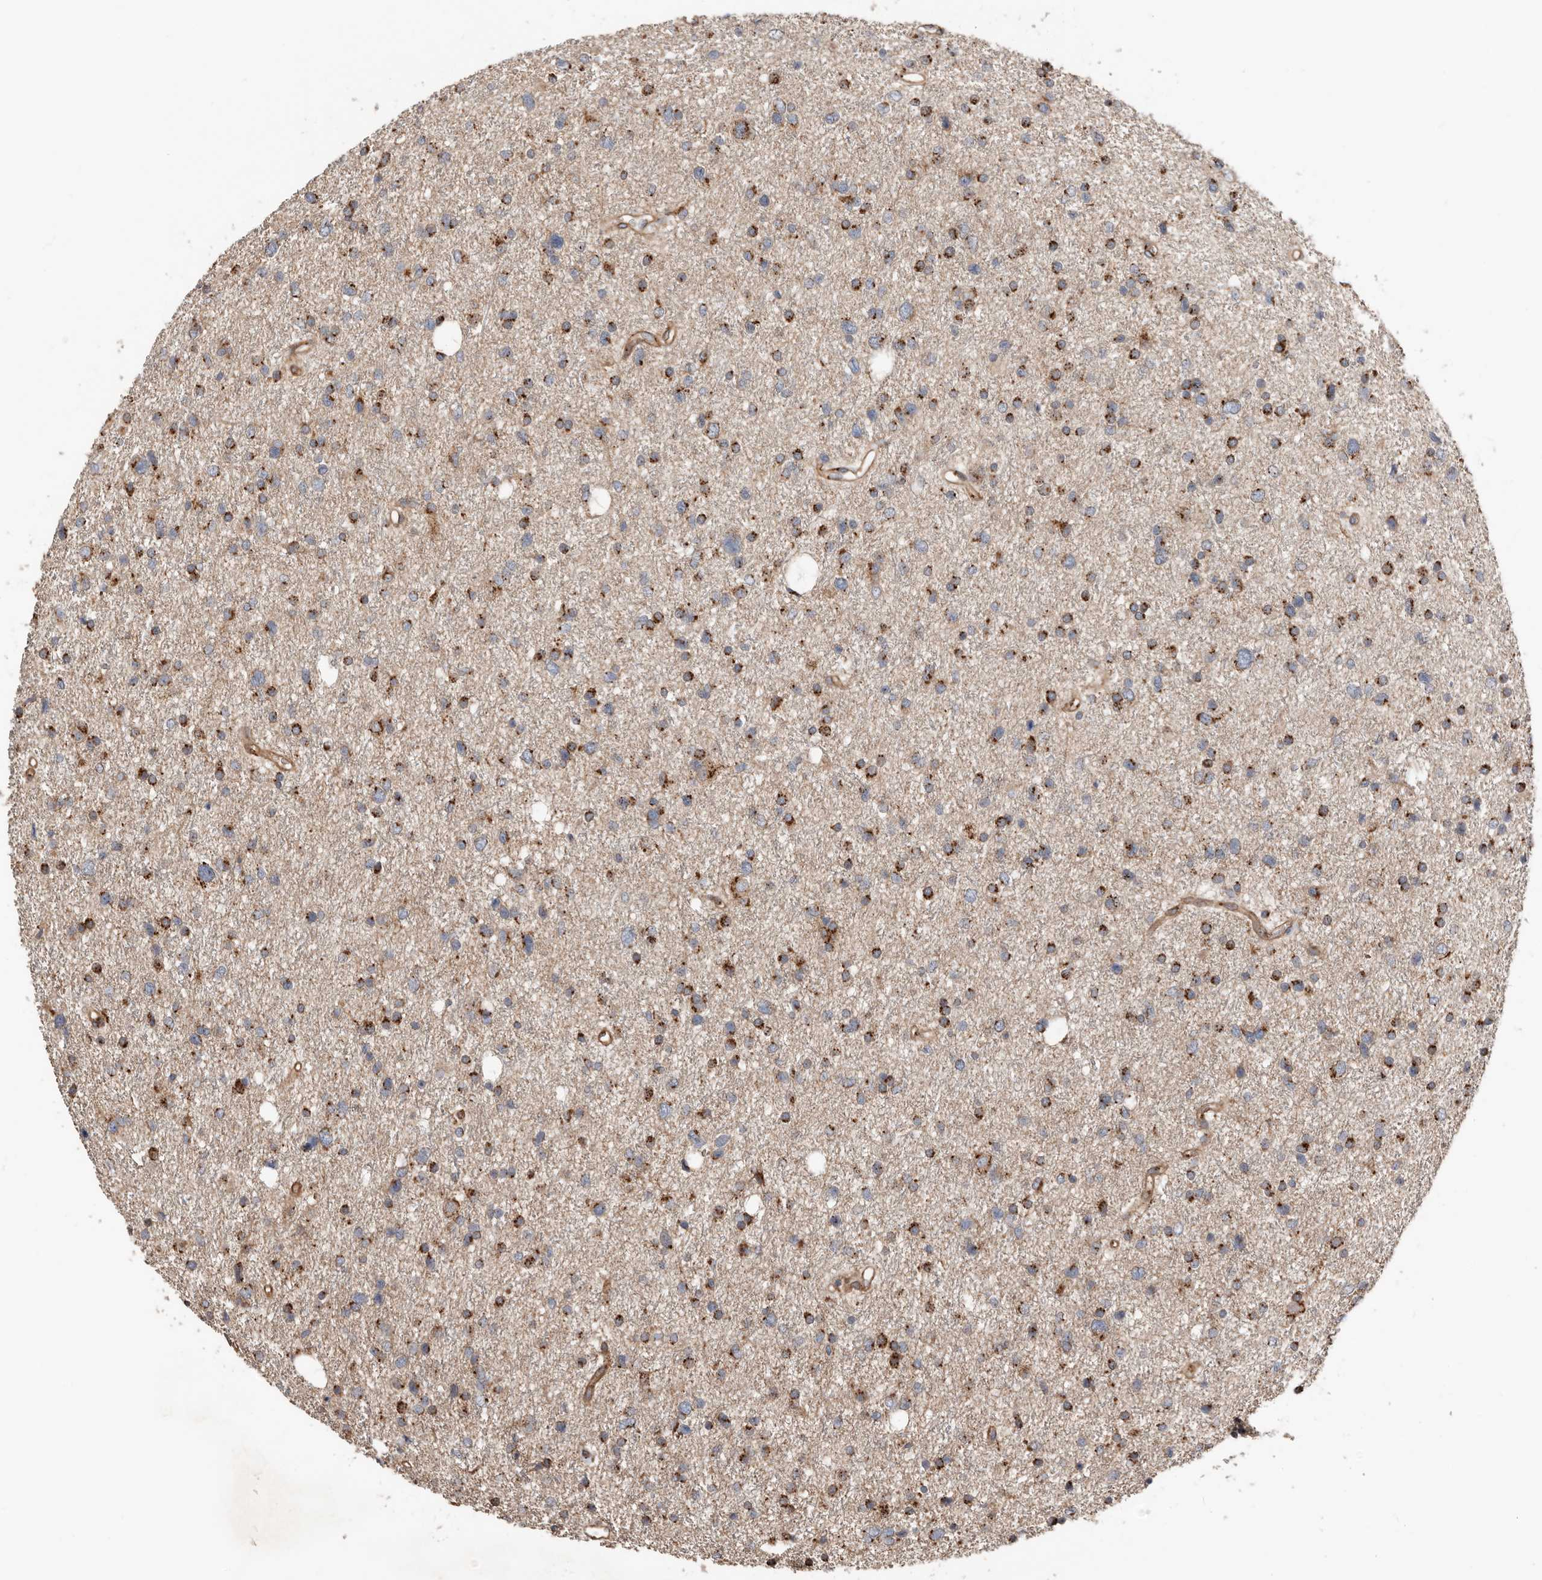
{"staining": {"intensity": "strong", "quantity": ">75%", "location": "cytoplasmic/membranous"}, "tissue": "glioma", "cell_type": "Tumor cells", "image_type": "cancer", "snomed": [{"axis": "morphology", "description": "Glioma, malignant, Low grade"}, {"axis": "topography", "description": "Brain"}], "caption": "Strong cytoplasmic/membranous protein expression is seen in approximately >75% of tumor cells in malignant glioma (low-grade).", "gene": "COG1", "patient": {"sex": "female", "age": 37}}